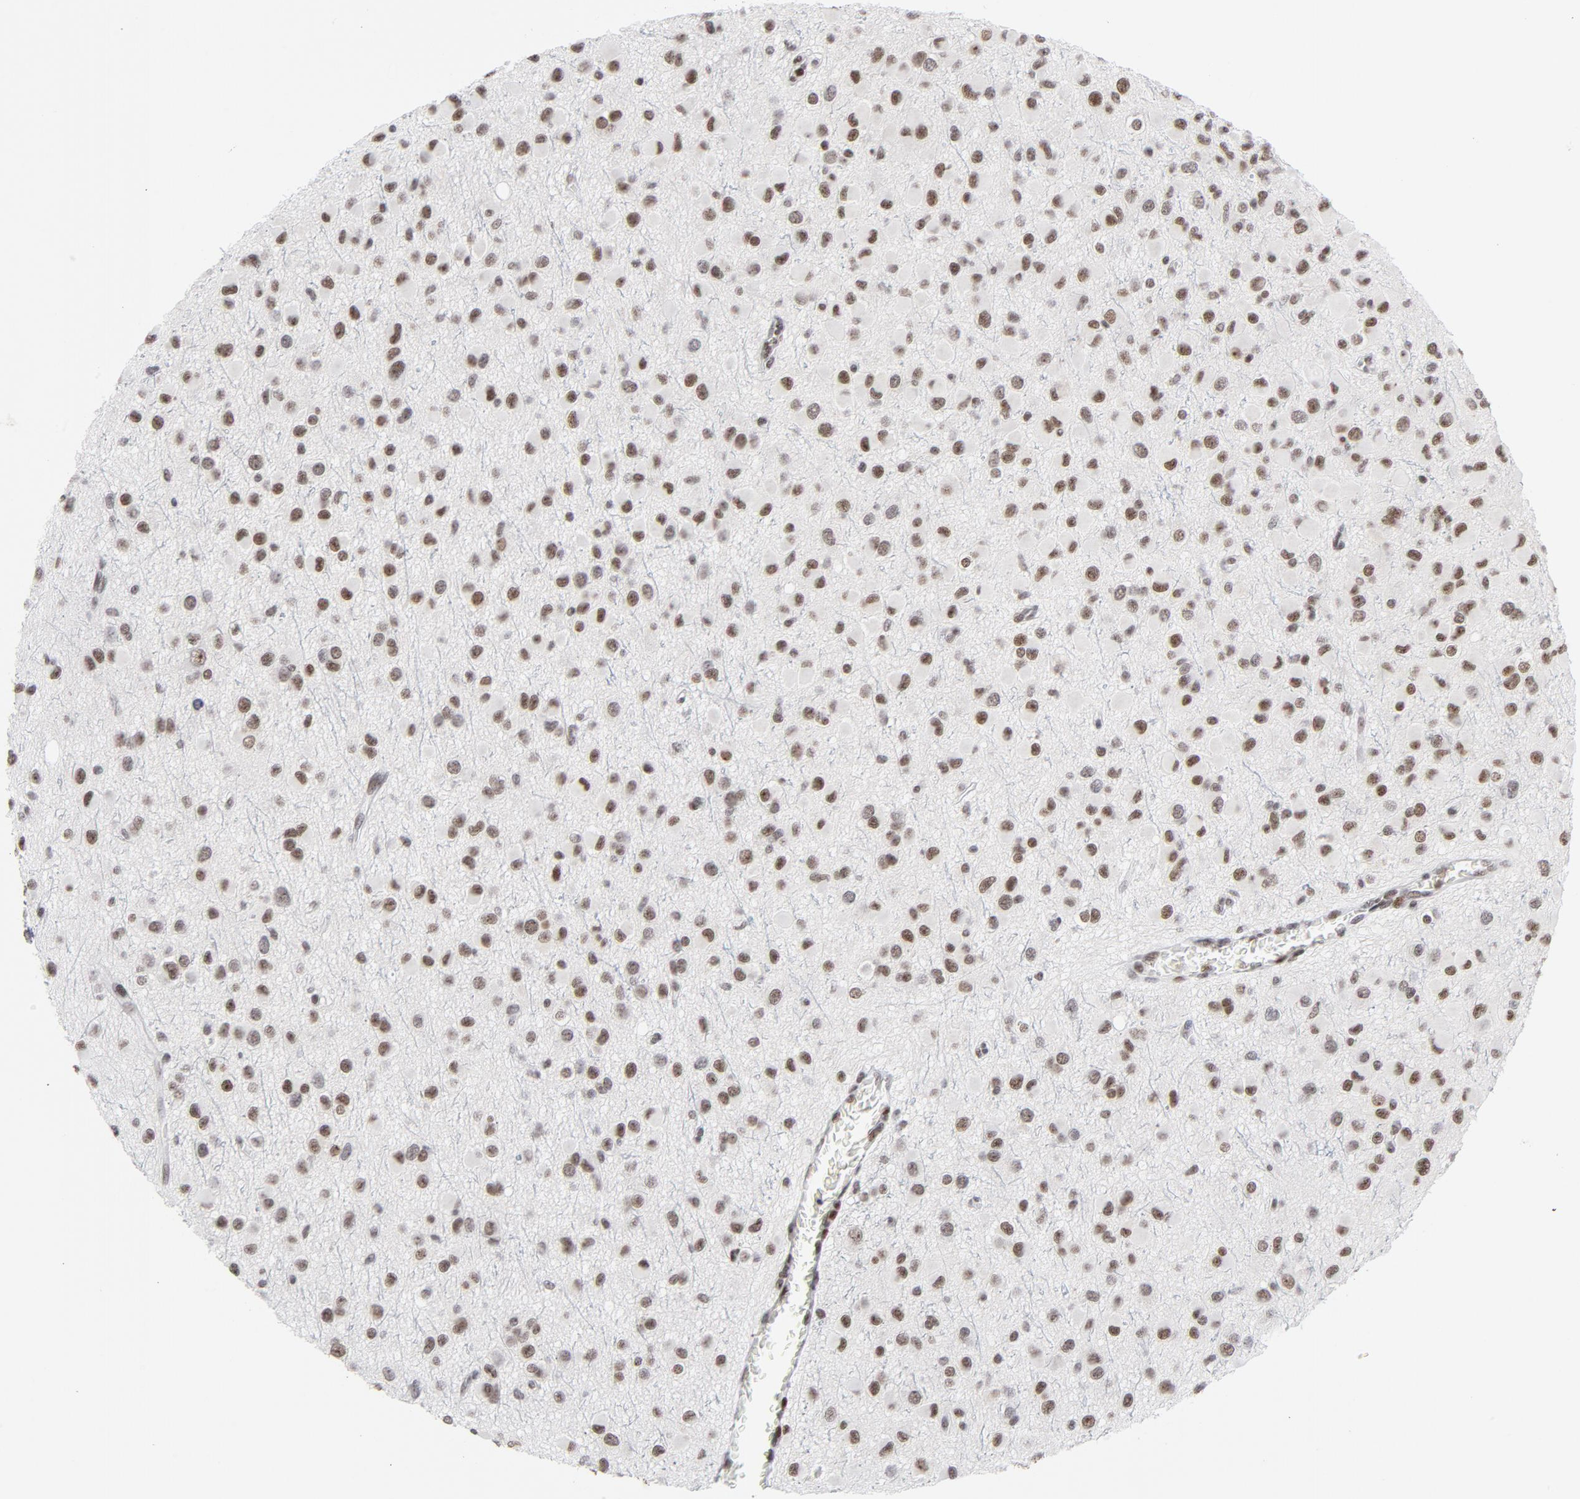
{"staining": {"intensity": "moderate", "quantity": "25%-75%", "location": "nuclear"}, "tissue": "glioma", "cell_type": "Tumor cells", "image_type": "cancer", "snomed": [{"axis": "morphology", "description": "Glioma, malignant, Low grade"}, {"axis": "topography", "description": "Brain"}], "caption": "Approximately 25%-75% of tumor cells in human malignant glioma (low-grade) show moderate nuclear protein expression as visualized by brown immunohistochemical staining.", "gene": "RFC4", "patient": {"sex": "male", "age": 42}}